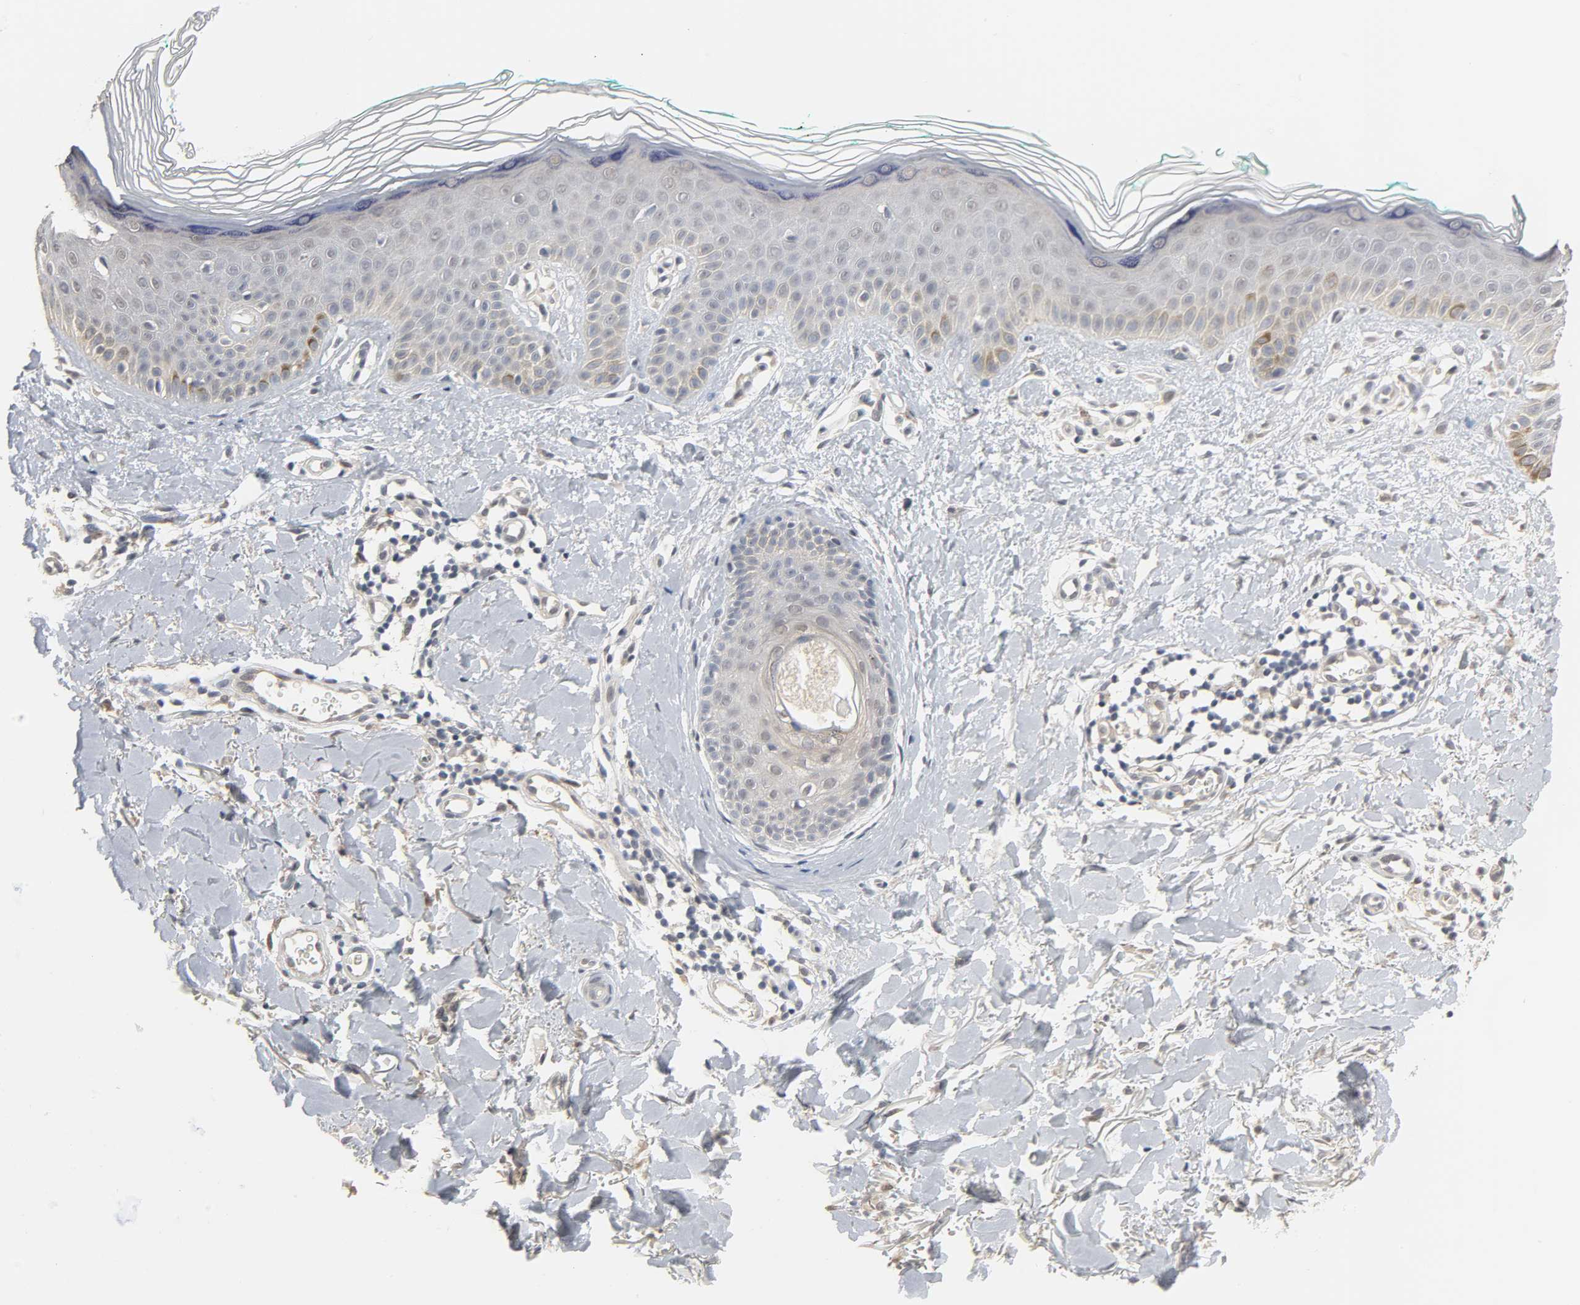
{"staining": {"intensity": "negative", "quantity": "none", "location": "none"}, "tissue": "skin cancer", "cell_type": "Tumor cells", "image_type": "cancer", "snomed": [{"axis": "morphology", "description": "Basal cell carcinoma"}, {"axis": "topography", "description": "Skin"}], "caption": "This is an IHC histopathology image of human skin cancer. There is no positivity in tumor cells.", "gene": "ACSS2", "patient": {"sex": "female", "age": 58}}